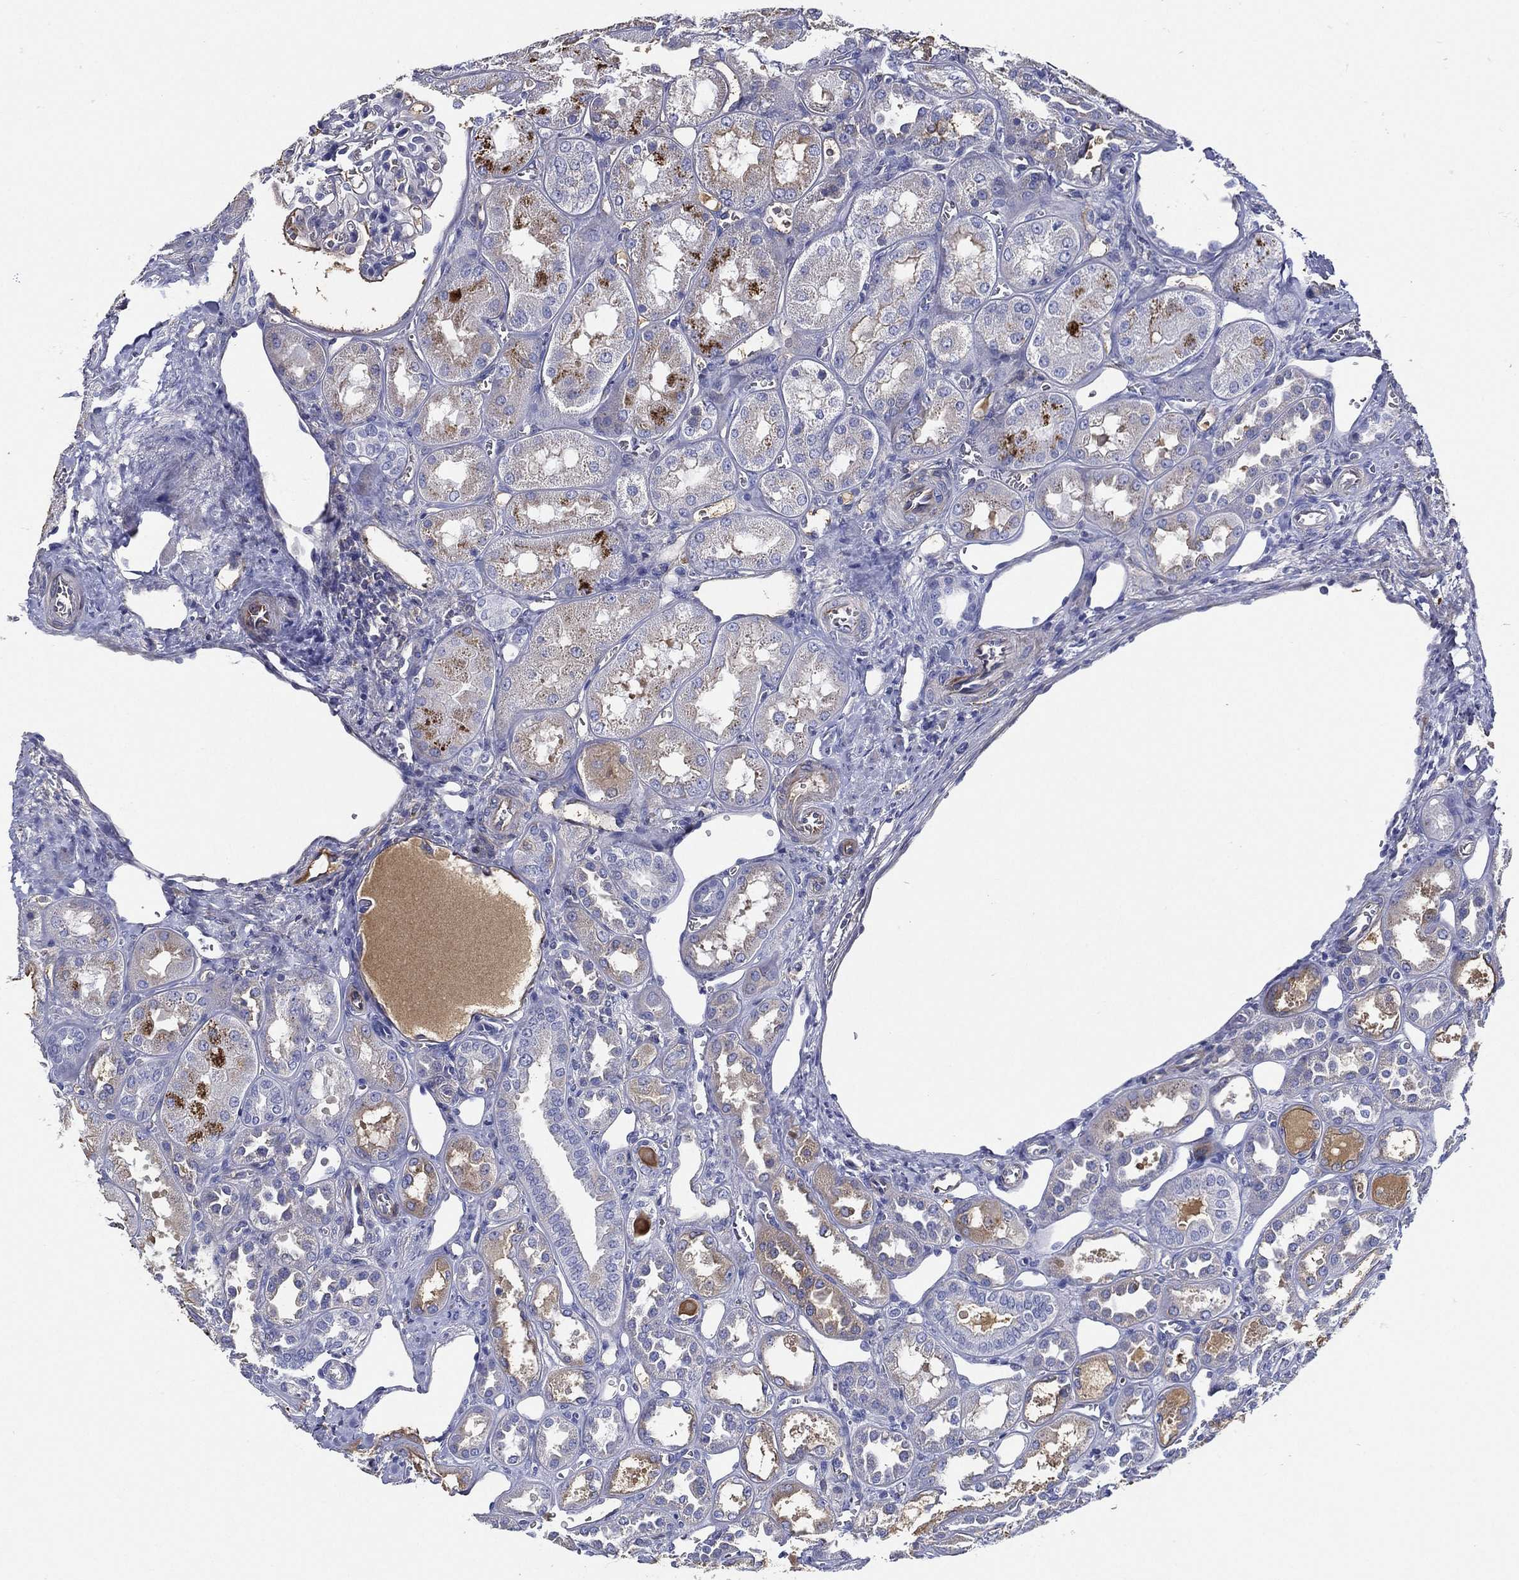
{"staining": {"intensity": "negative", "quantity": "none", "location": "none"}, "tissue": "kidney", "cell_type": "Cells in glomeruli", "image_type": "normal", "snomed": [{"axis": "morphology", "description": "Normal tissue, NOS"}, {"axis": "topography", "description": "Kidney"}], "caption": "DAB (3,3'-diaminobenzidine) immunohistochemical staining of unremarkable human kidney exhibits no significant positivity in cells in glomeruli.", "gene": "TMPRSS11D", "patient": {"sex": "male", "age": 73}}